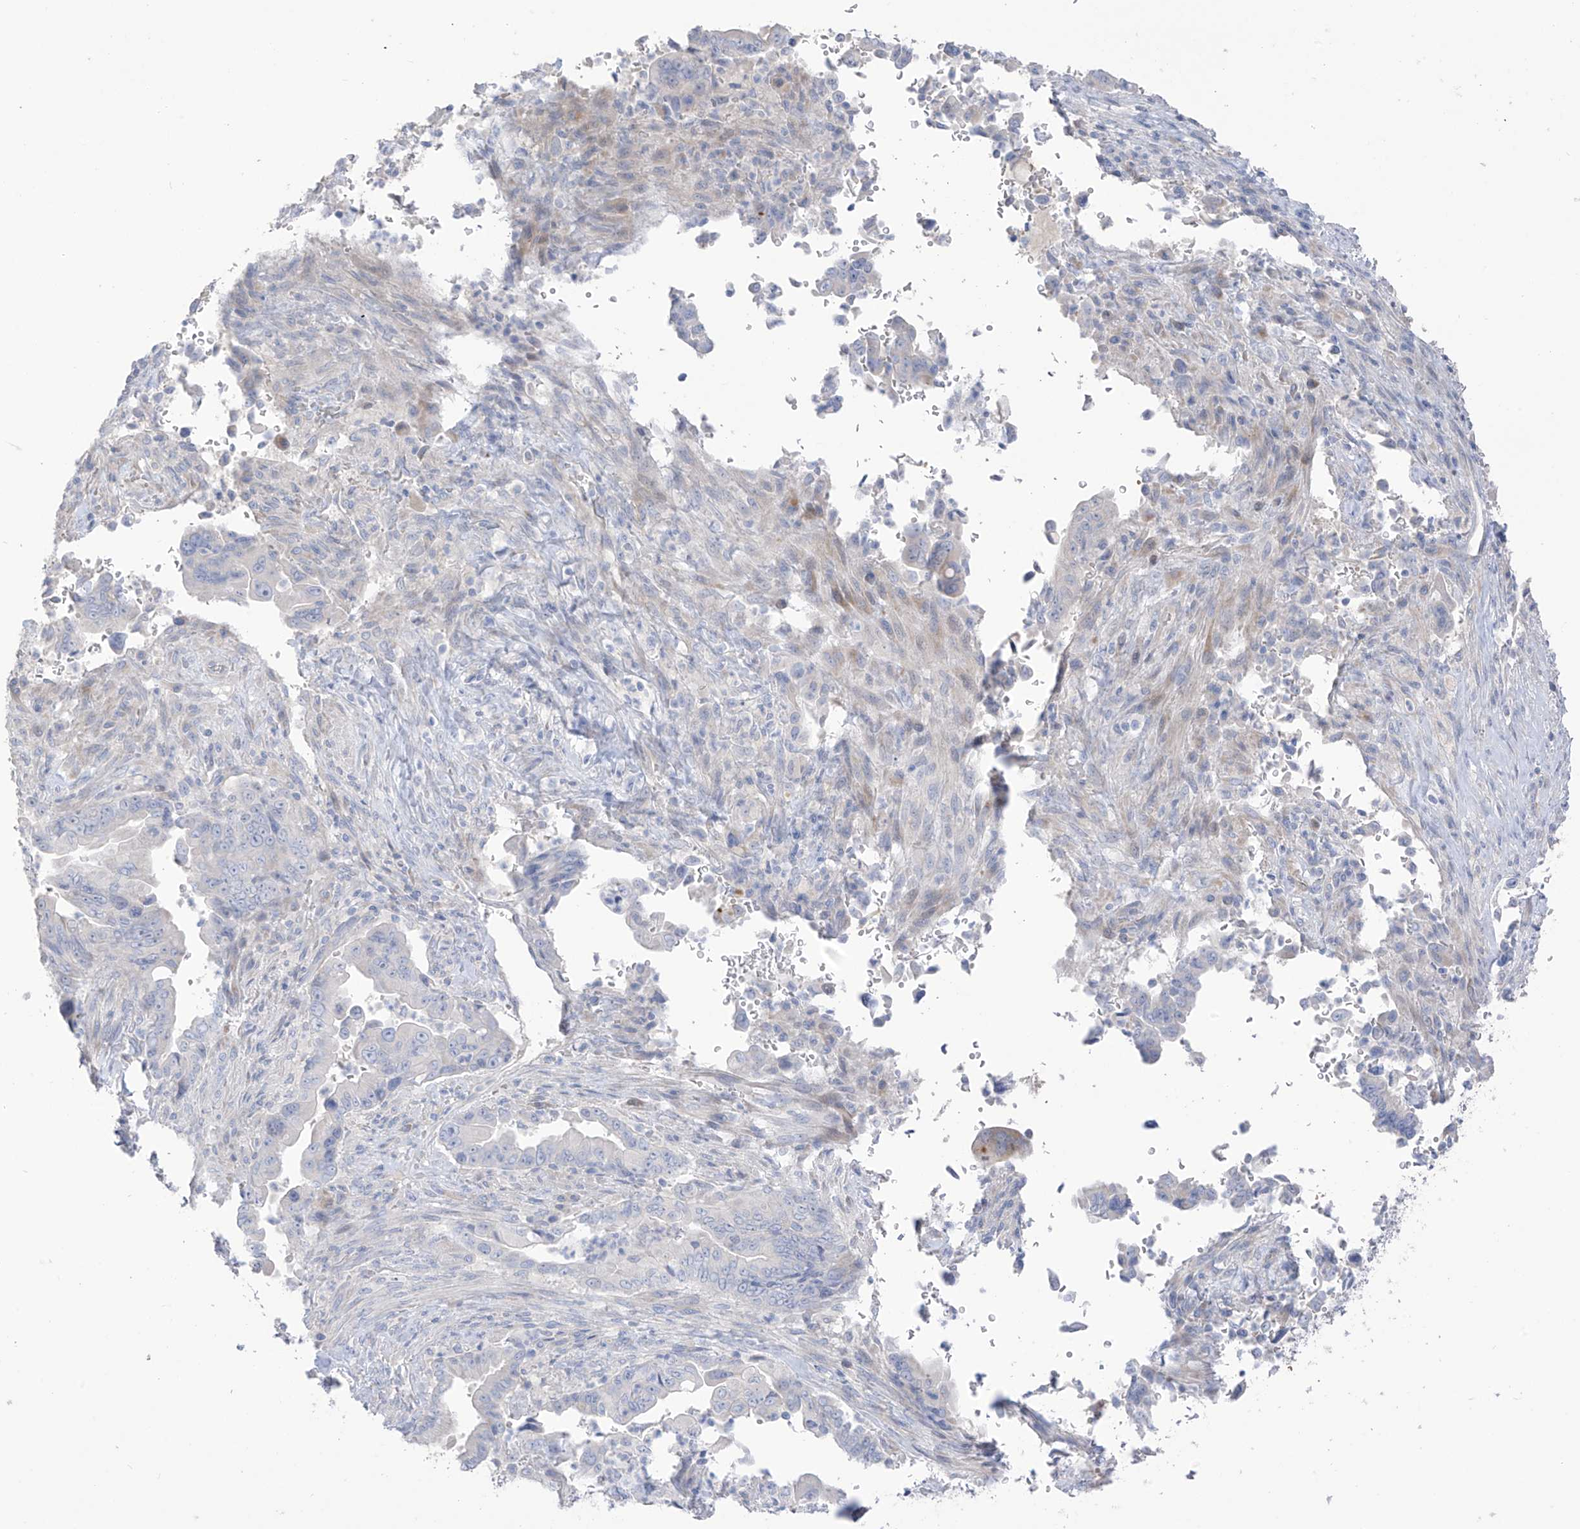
{"staining": {"intensity": "negative", "quantity": "none", "location": "none"}, "tissue": "pancreatic cancer", "cell_type": "Tumor cells", "image_type": "cancer", "snomed": [{"axis": "morphology", "description": "Adenocarcinoma, NOS"}, {"axis": "topography", "description": "Pancreas"}], "caption": "Immunohistochemistry photomicrograph of neoplastic tissue: pancreatic cancer (adenocarcinoma) stained with DAB (3,3'-diaminobenzidine) demonstrates no significant protein expression in tumor cells.", "gene": "ASPRV1", "patient": {"sex": "male", "age": 70}}